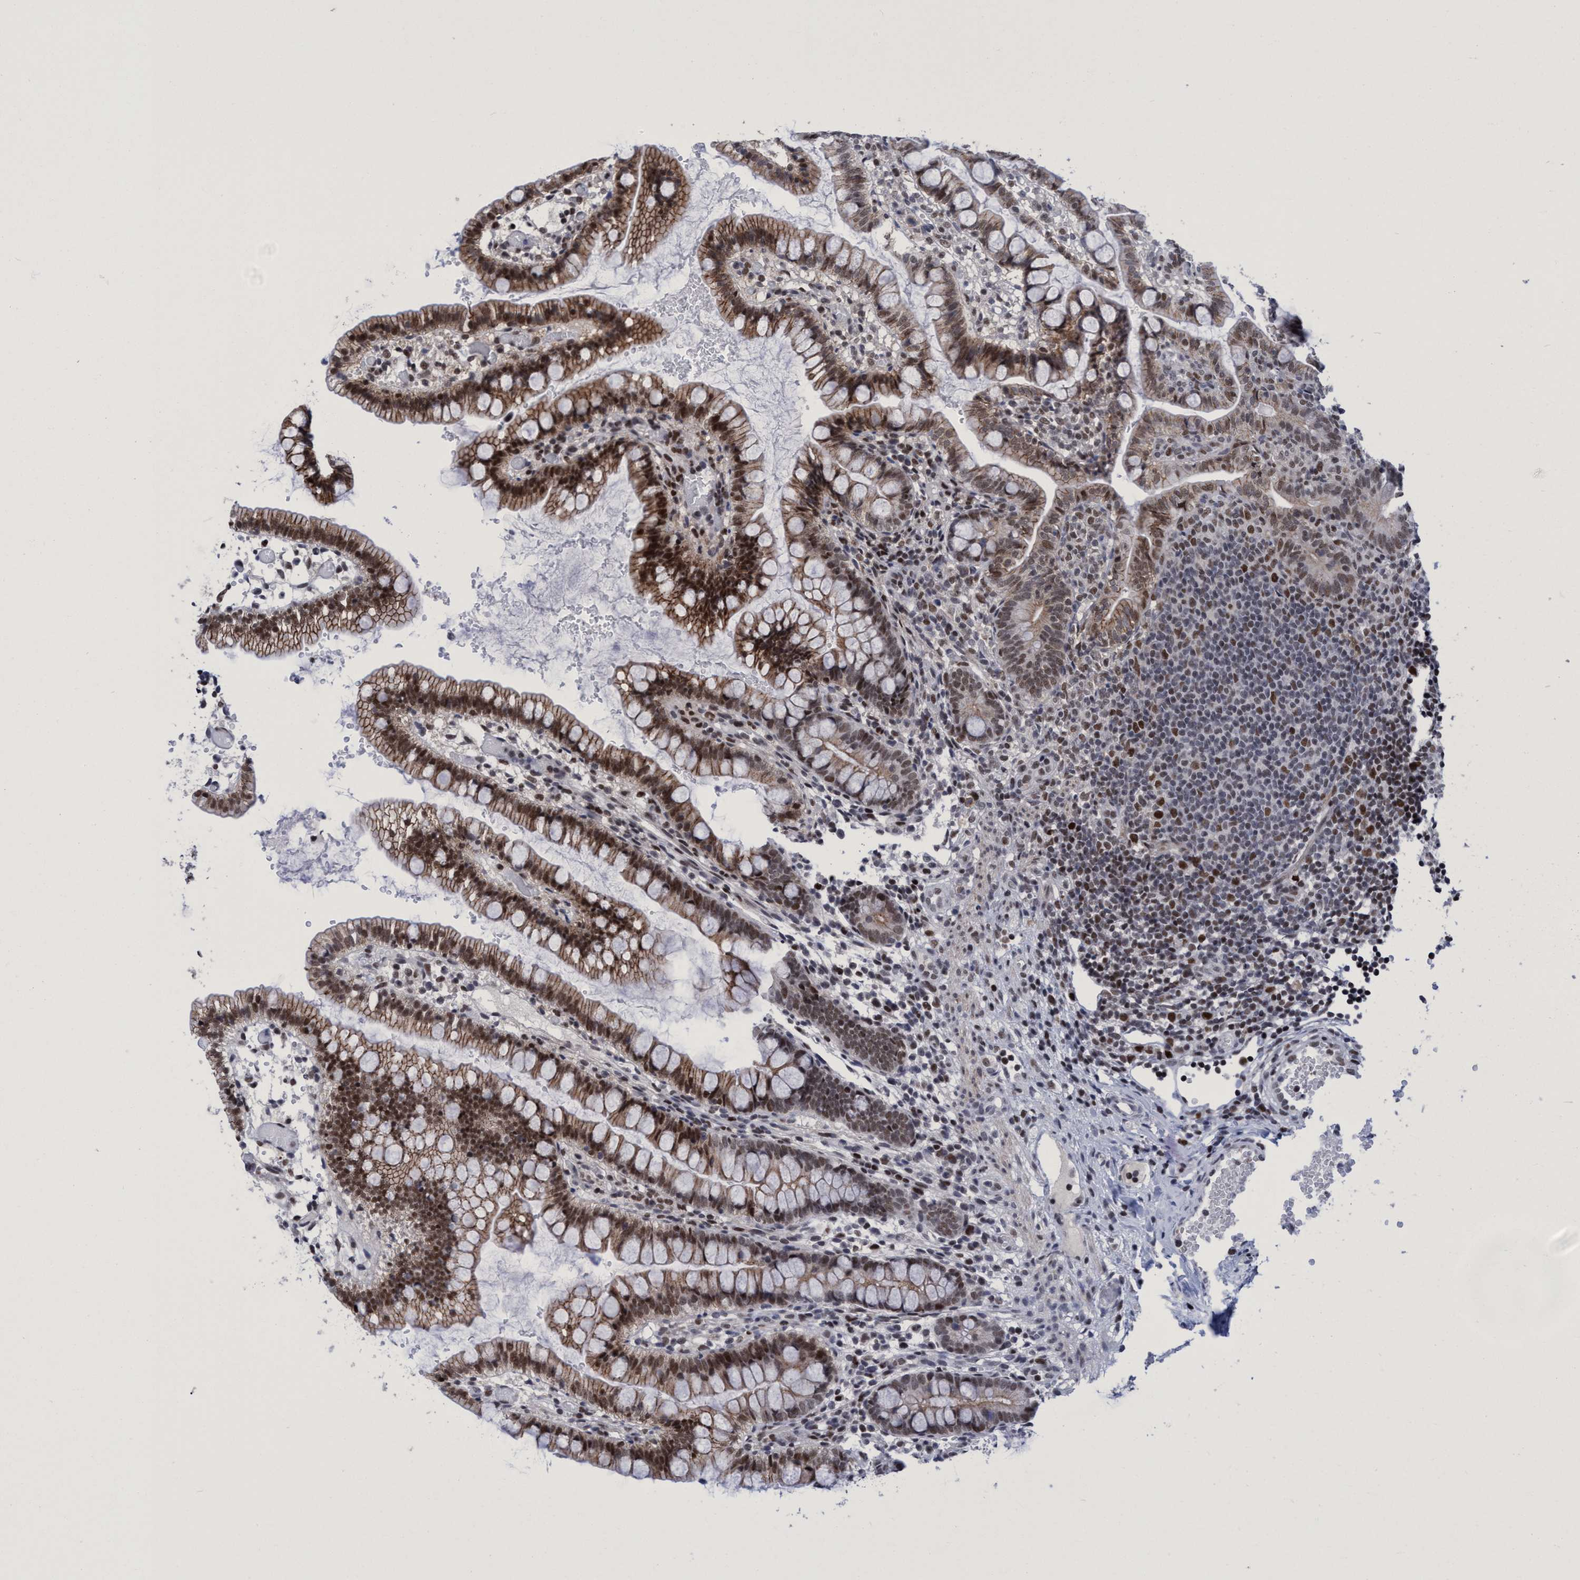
{"staining": {"intensity": "moderate", "quantity": ">75%", "location": "cytoplasmic/membranous,nuclear"}, "tissue": "small intestine", "cell_type": "Glandular cells", "image_type": "normal", "snomed": [{"axis": "morphology", "description": "Normal tissue, NOS"}, {"axis": "morphology", "description": "Developmental malformation"}, {"axis": "topography", "description": "Small intestine"}], "caption": "An image of human small intestine stained for a protein demonstrates moderate cytoplasmic/membranous,nuclear brown staining in glandular cells. The protein is stained brown, and the nuclei are stained in blue (DAB (3,3'-diaminobenzidine) IHC with brightfield microscopy, high magnification).", "gene": "C9orf78", "patient": {"sex": "male"}}